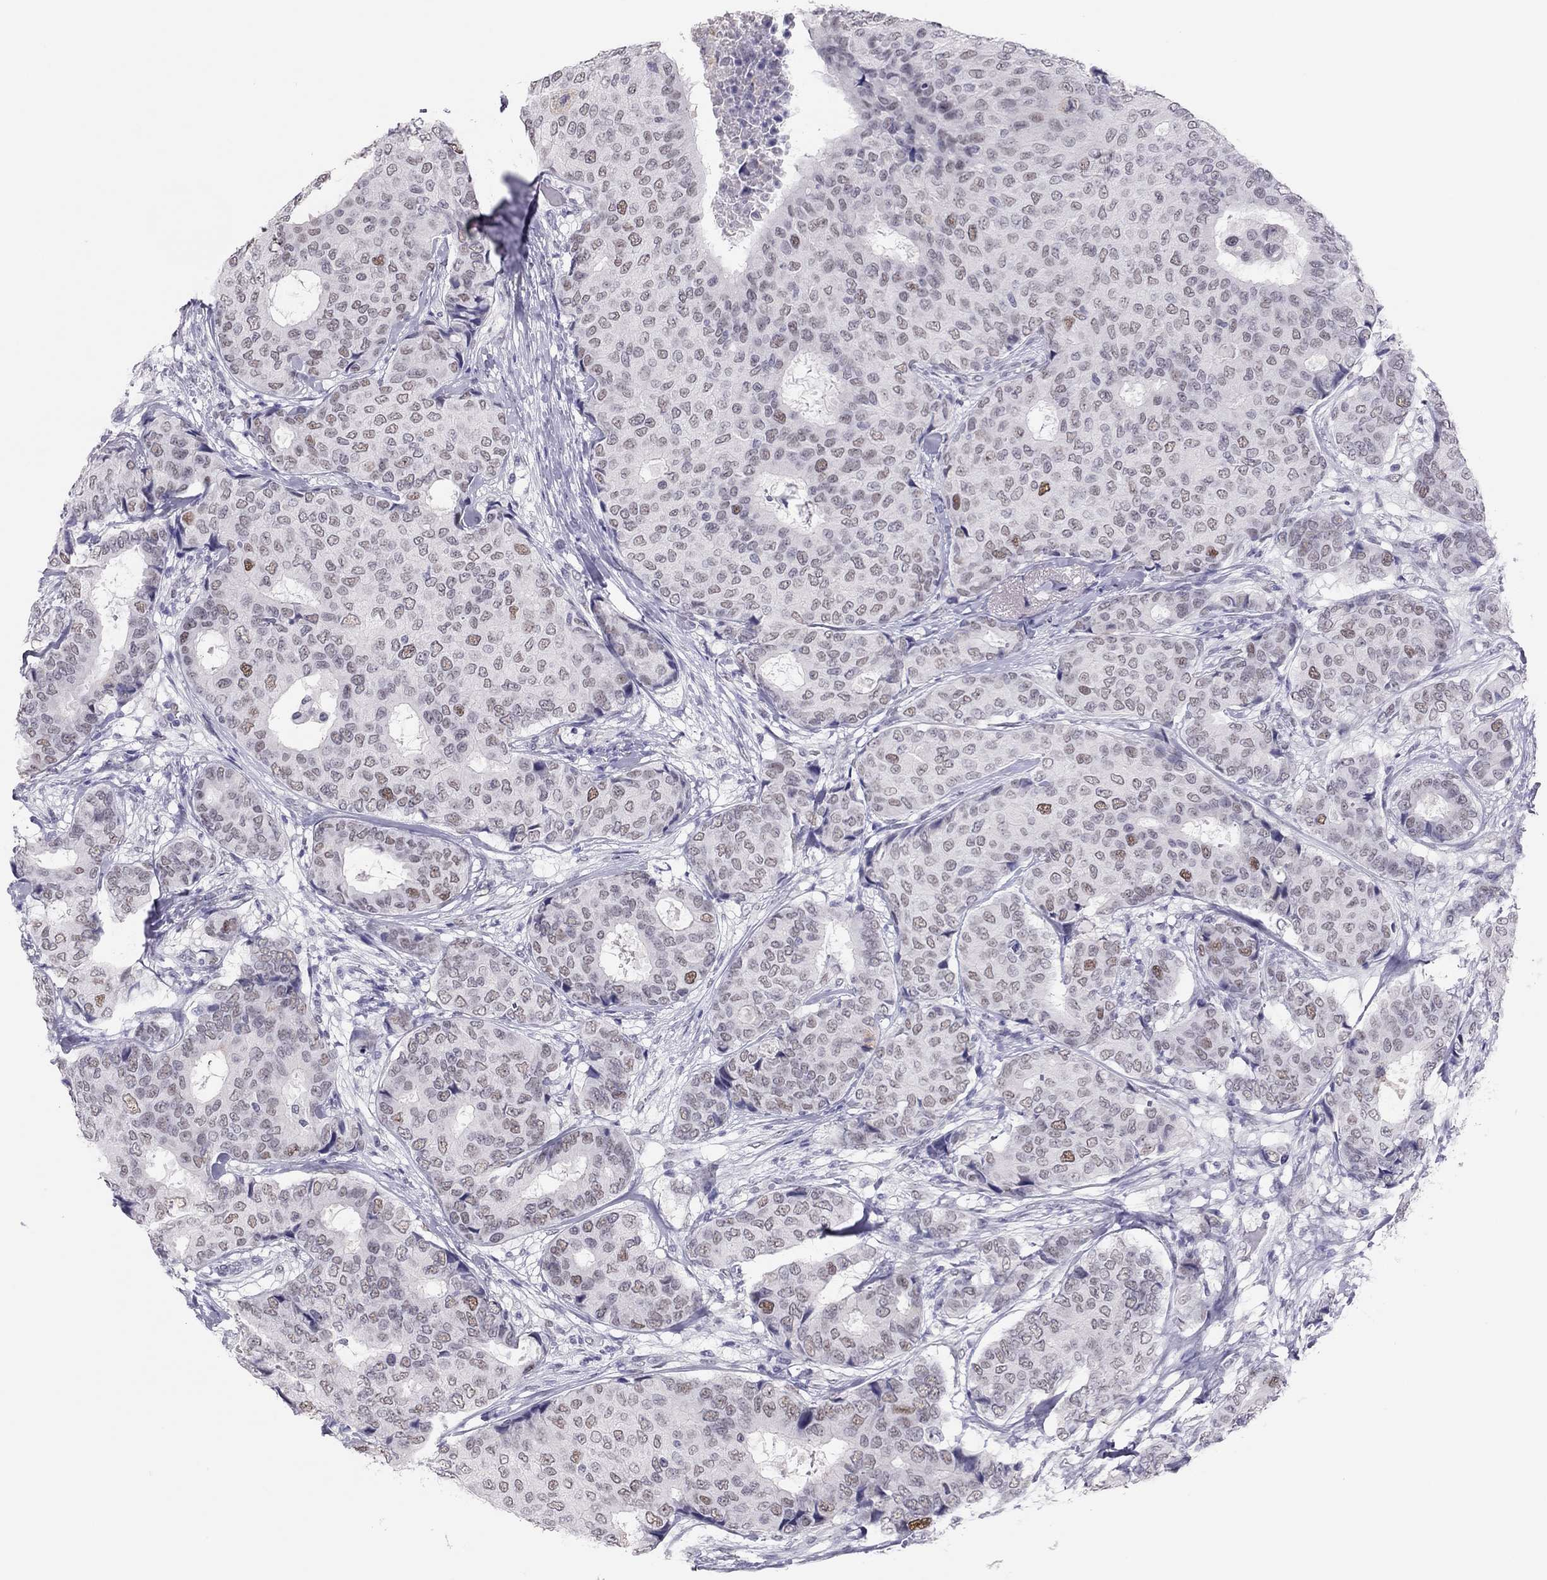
{"staining": {"intensity": "moderate", "quantity": "<25%", "location": "nuclear"}, "tissue": "breast cancer", "cell_type": "Tumor cells", "image_type": "cancer", "snomed": [{"axis": "morphology", "description": "Duct carcinoma"}, {"axis": "topography", "description": "Breast"}], "caption": "Breast cancer (infiltrating ductal carcinoma) stained for a protein (brown) reveals moderate nuclear positive staining in approximately <25% of tumor cells.", "gene": "PHOX2A", "patient": {"sex": "female", "age": 75}}